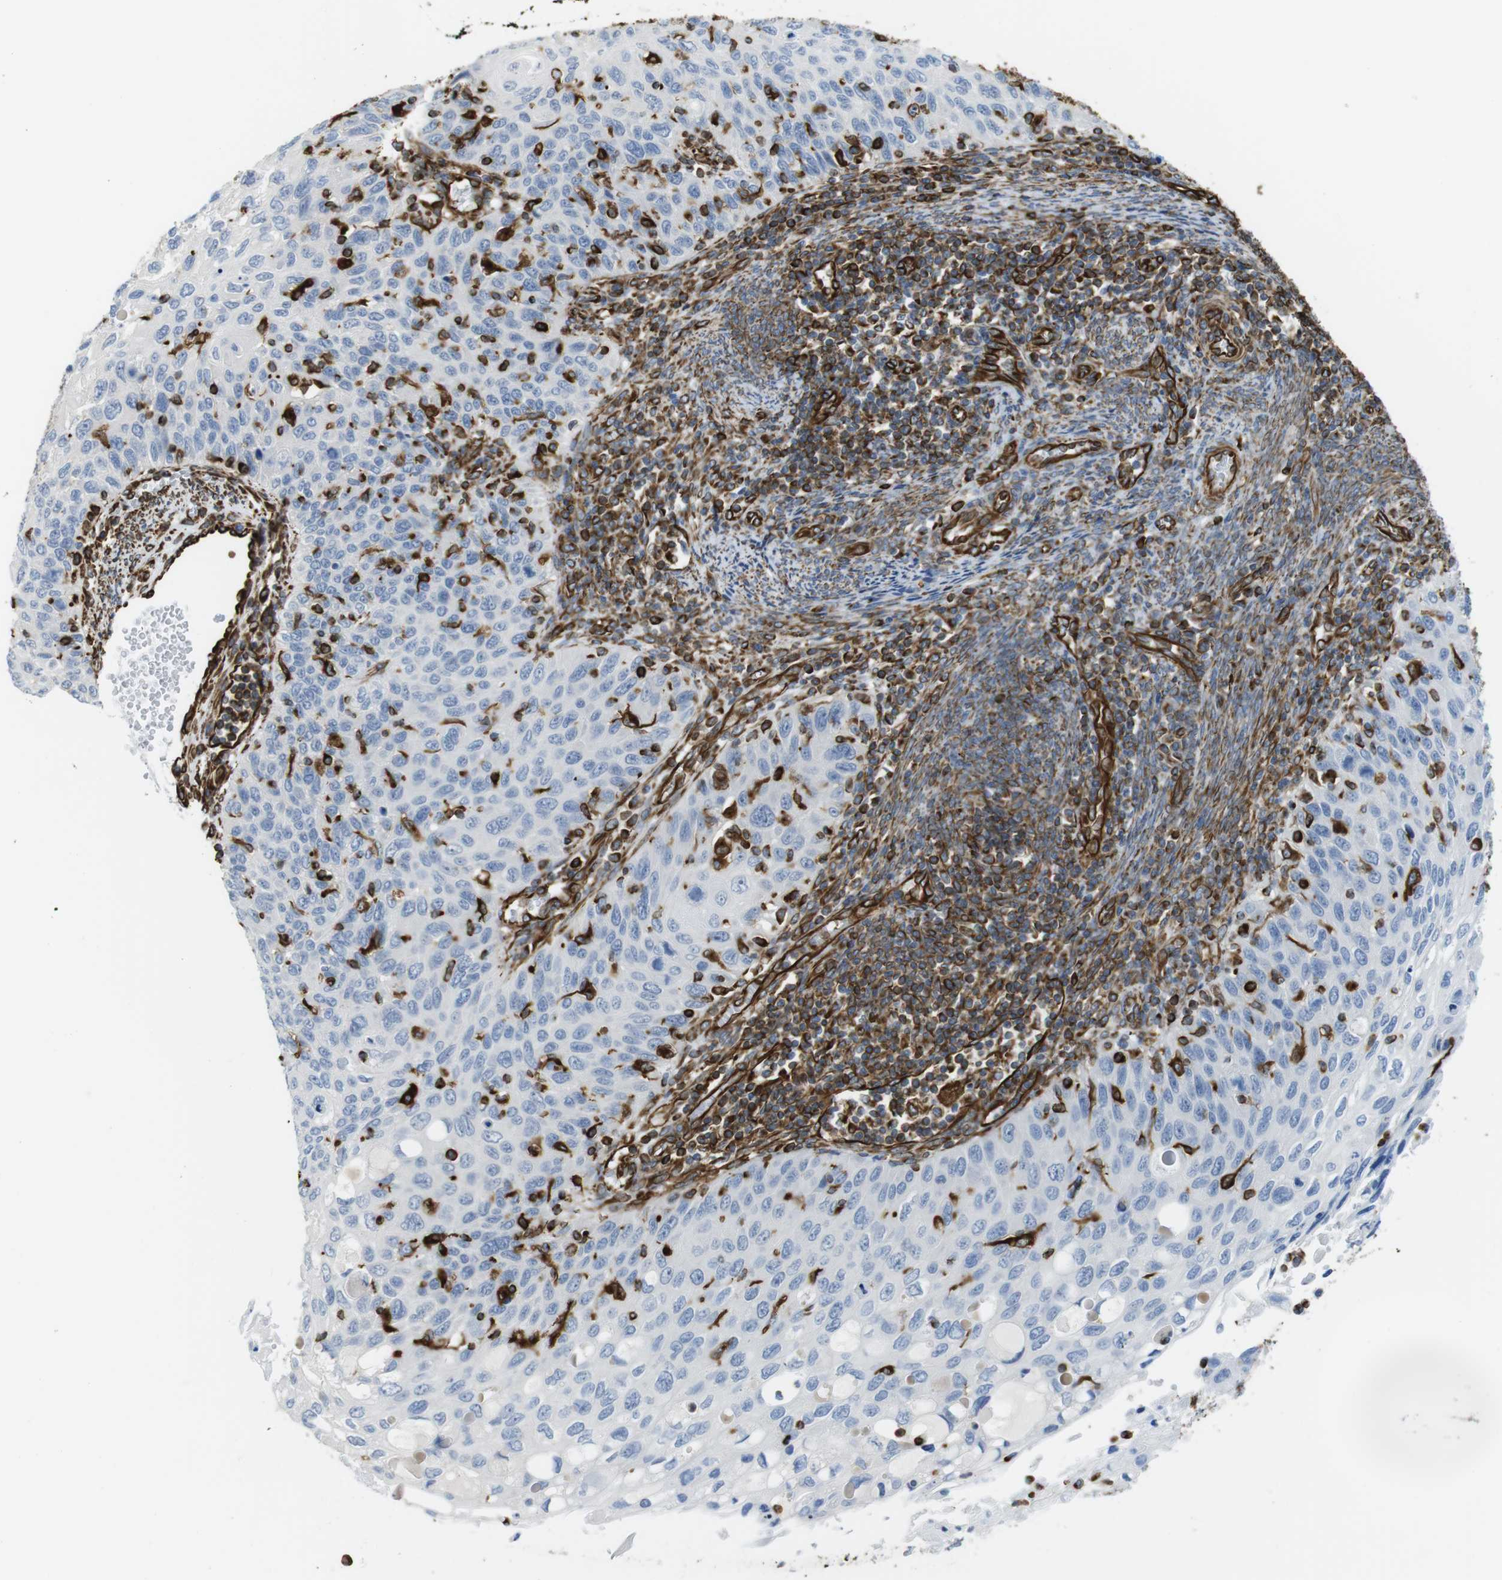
{"staining": {"intensity": "negative", "quantity": "none", "location": "none"}, "tissue": "cervical cancer", "cell_type": "Tumor cells", "image_type": "cancer", "snomed": [{"axis": "morphology", "description": "Squamous cell carcinoma, NOS"}, {"axis": "topography", "description": "Cervix"}], "caption": "Cervical squamous cell carcinoma stained for a protein using immunohistochemistry (IHC) demonstrates no expression tumor cells.", "gene": "RALGPS1", "patient": {"sex": "female", "age": 70}}